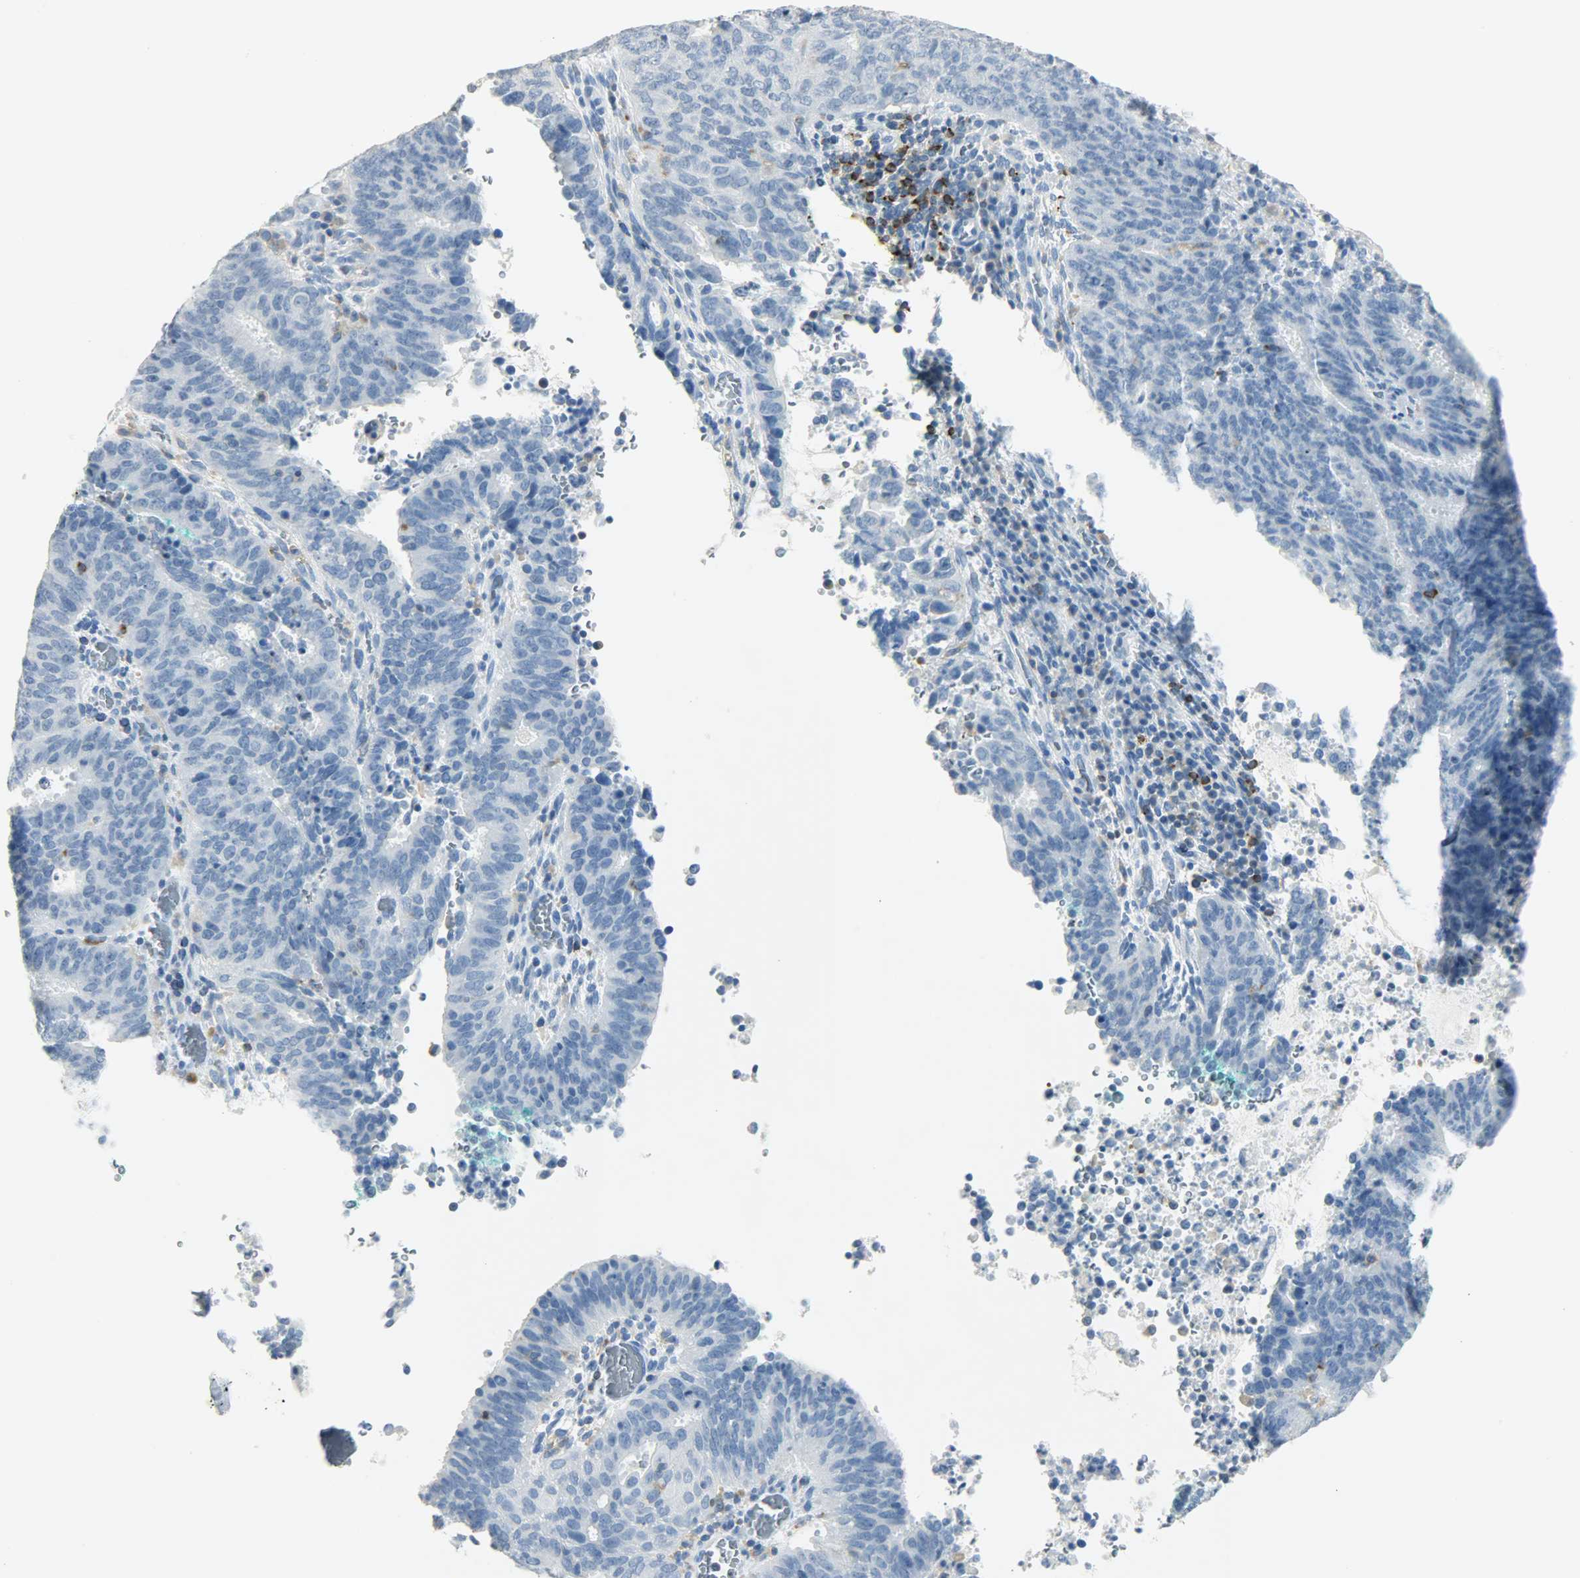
{"staining": {"intensity": "negative", "quantity": "none", "location": "none"}, "tissue": "cervical cancer", "cell_type": "Tumor cells", "image_type": "cancer", "snomed": [{"axis": "morphology", "description": "Adenocarcinoma, NOS"}, {"axis": "topography", "description": "Cervix"}], "caption": "A high-resolution micrograph shows immunohistochemistry staining of adenocarcinoma (cervical), which exhibits no significant staining in tumor cells.", "gene": "PTPN6", "patient": {"sex": "female", "age": 44}}